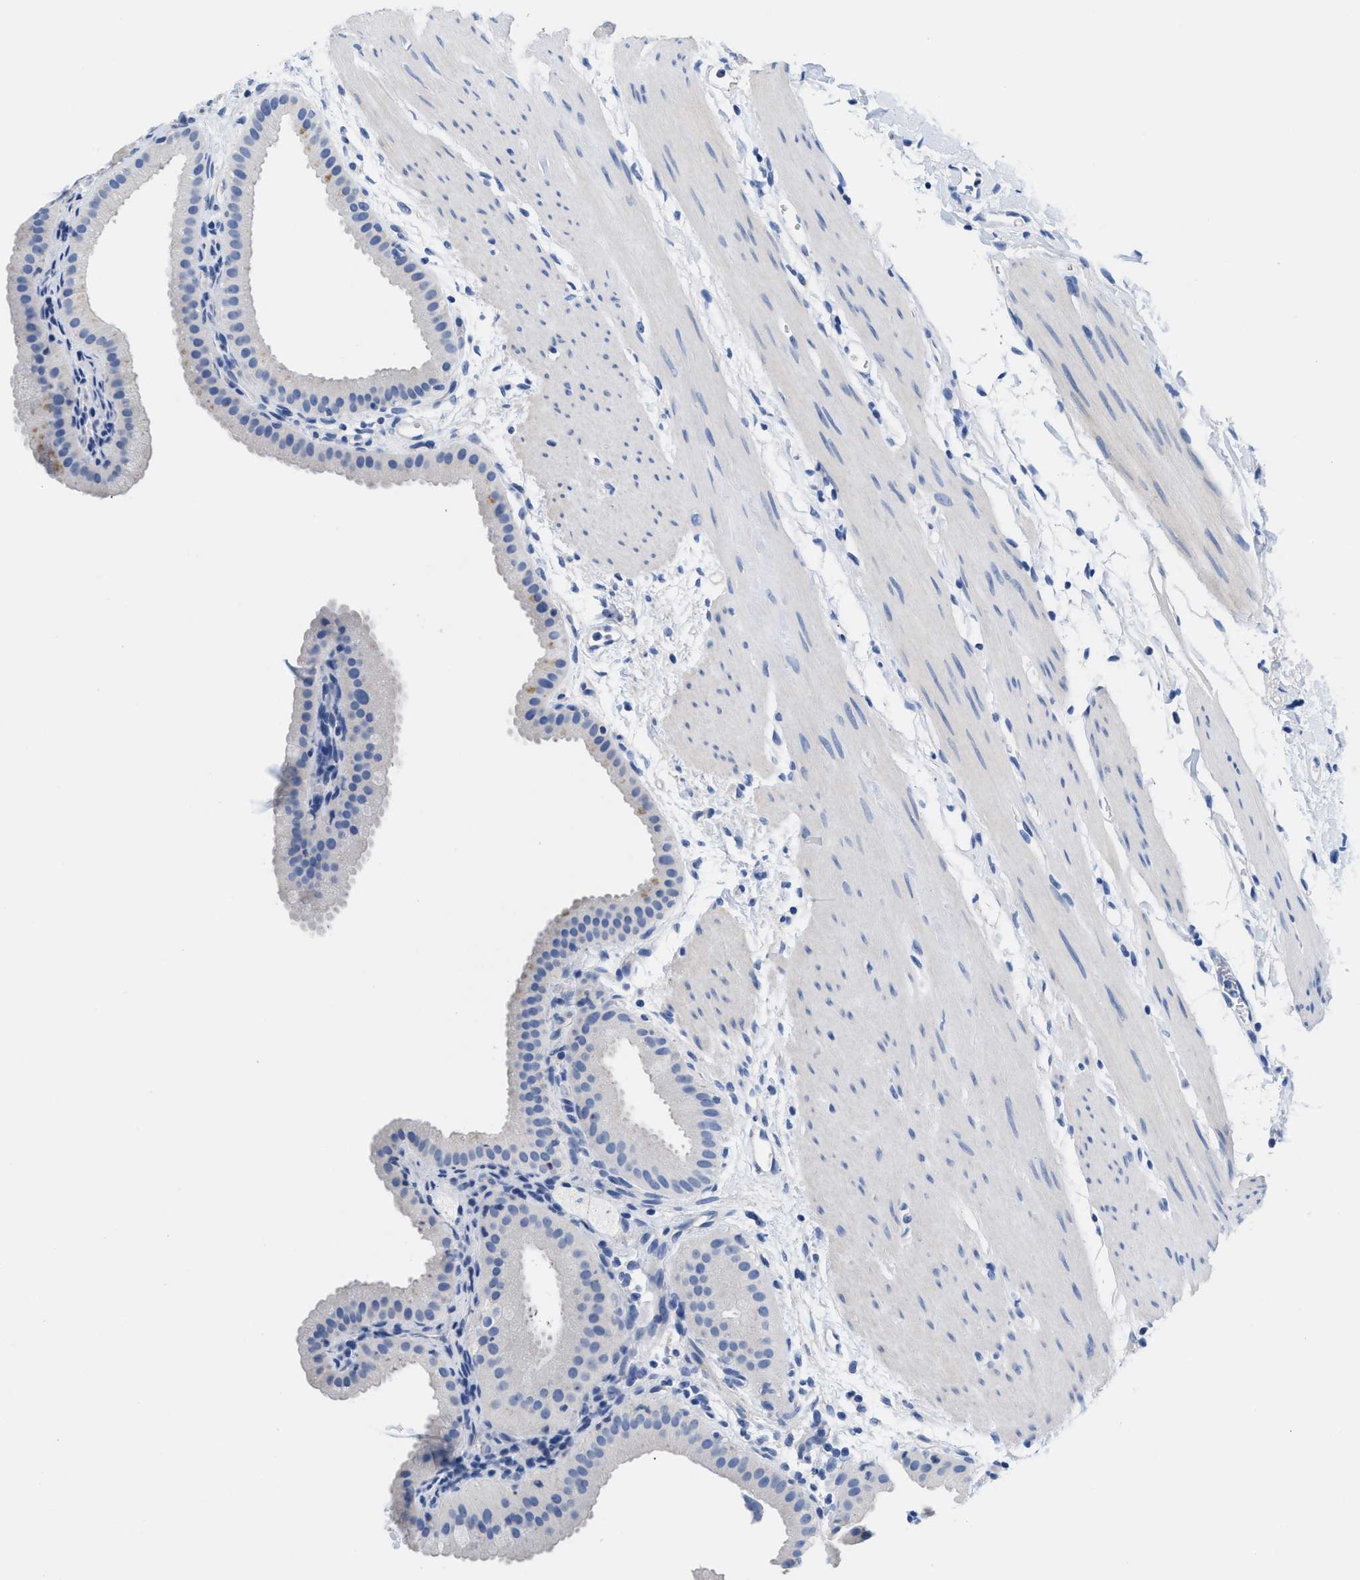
{"staining": {"intensity": "negative", "quantity": "none", "location": "none"}, "tissue": "gallbladder", "cell_type": "Glandular cells", "image_type": "normal", "snomed": [{"axis": "morphology", "description": "Normal tissue, NOS"}, {"axis": "topography", "description": "Gallbladder"}], "caption": "Micrograph shows no protein staining in glandular cells of unremarkable gallbladder.", "gene": "SLFN13", "patient": {"sex": "female", "age": 64}}